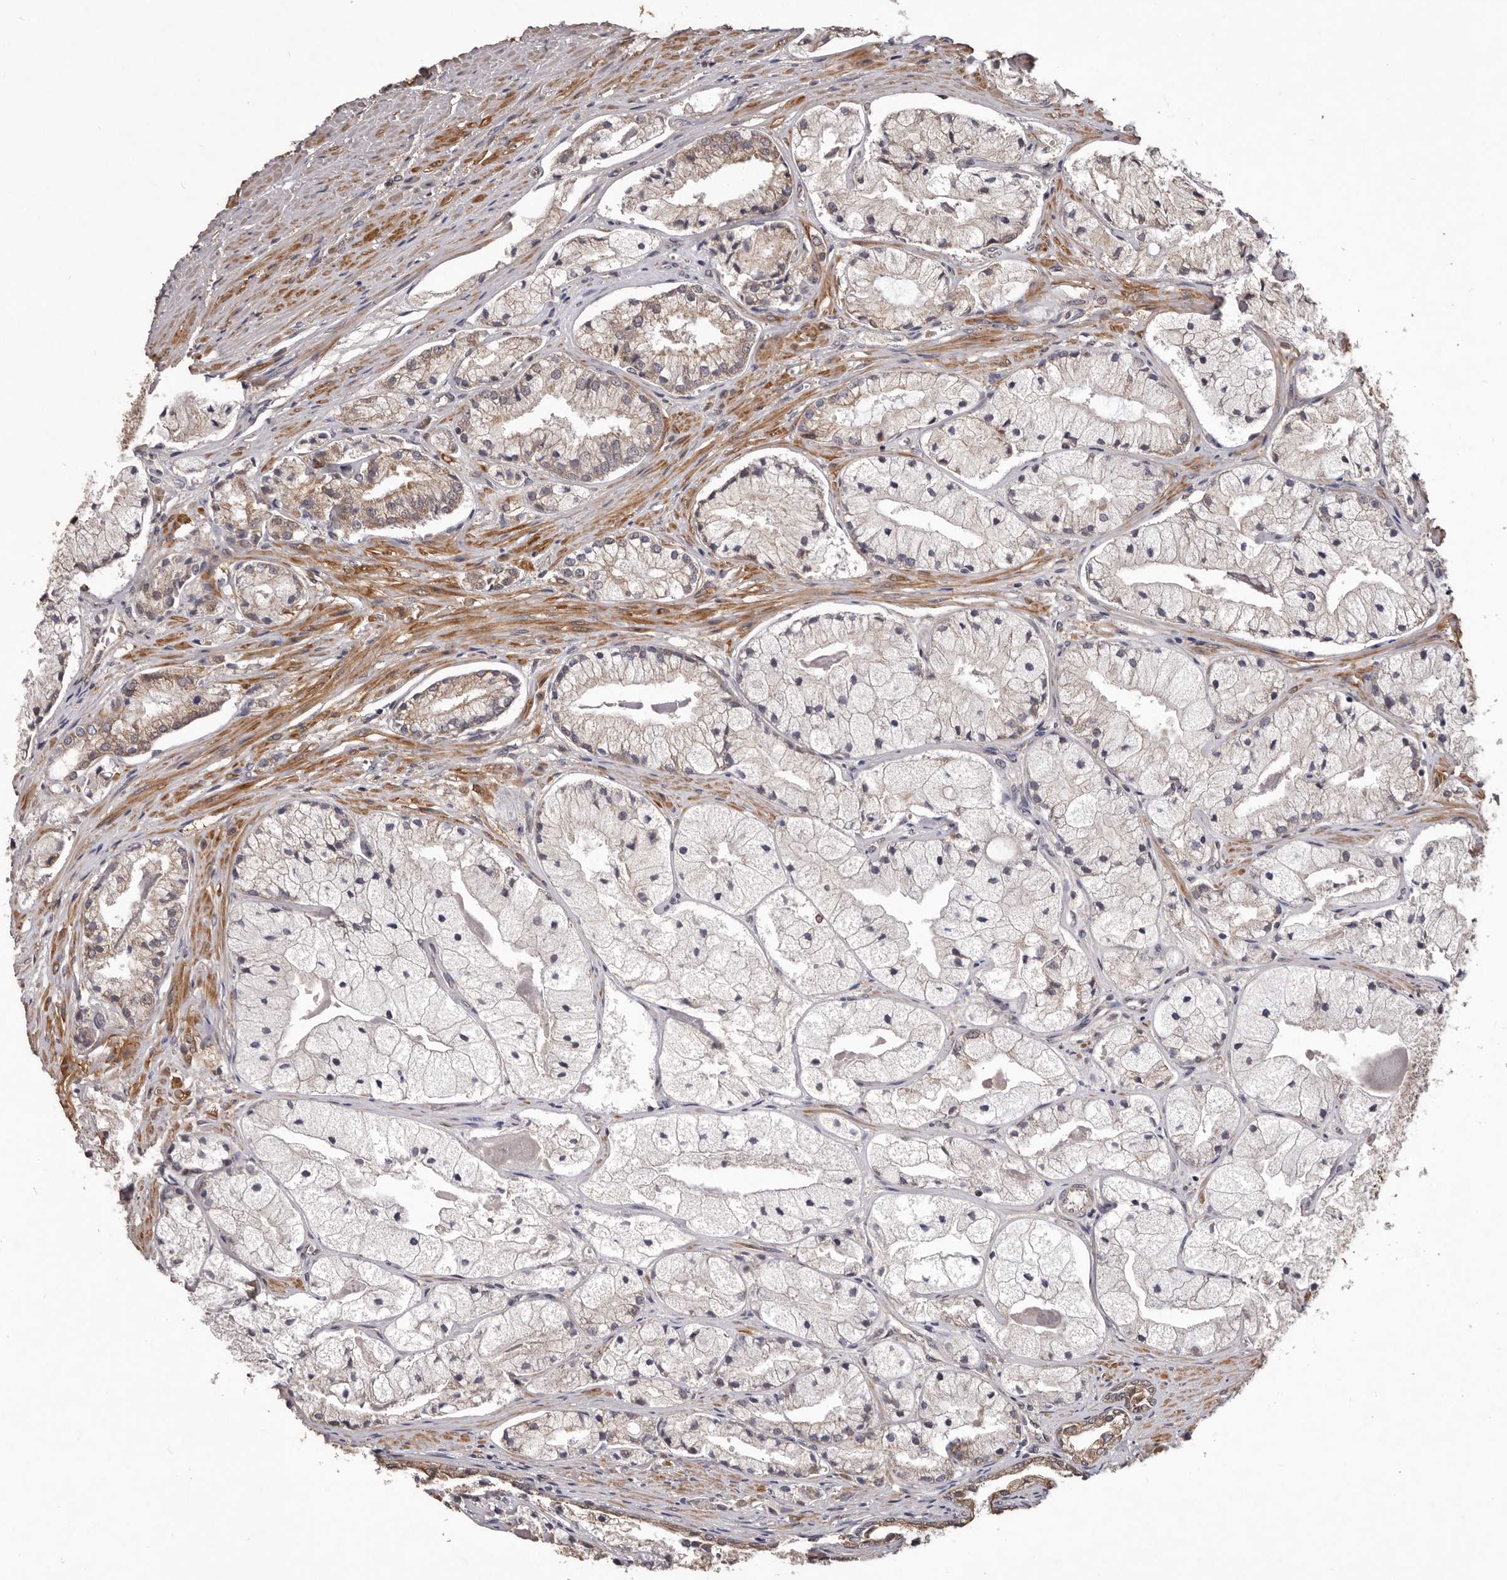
{"staining": {"intensity": "weak", "quantity": "<25%", "location": "cytoplasmic/membranous"}, "tissue": "prostate cancer", "cell_type": "Tumor cells", "image_type": "cancer", "snomed": [{"axis": "morphology", "description": "Adenocarcinoma, High grade"}, {"axis": "topography", "description": "Prostate"}], "caption": "High-grade adenocarcinoma (prostate) stained for a protein using immunohistochemistry shows no expression tumor cells.", "gene": "CELF3", "patient": {"sex": "male", "age": 50}}